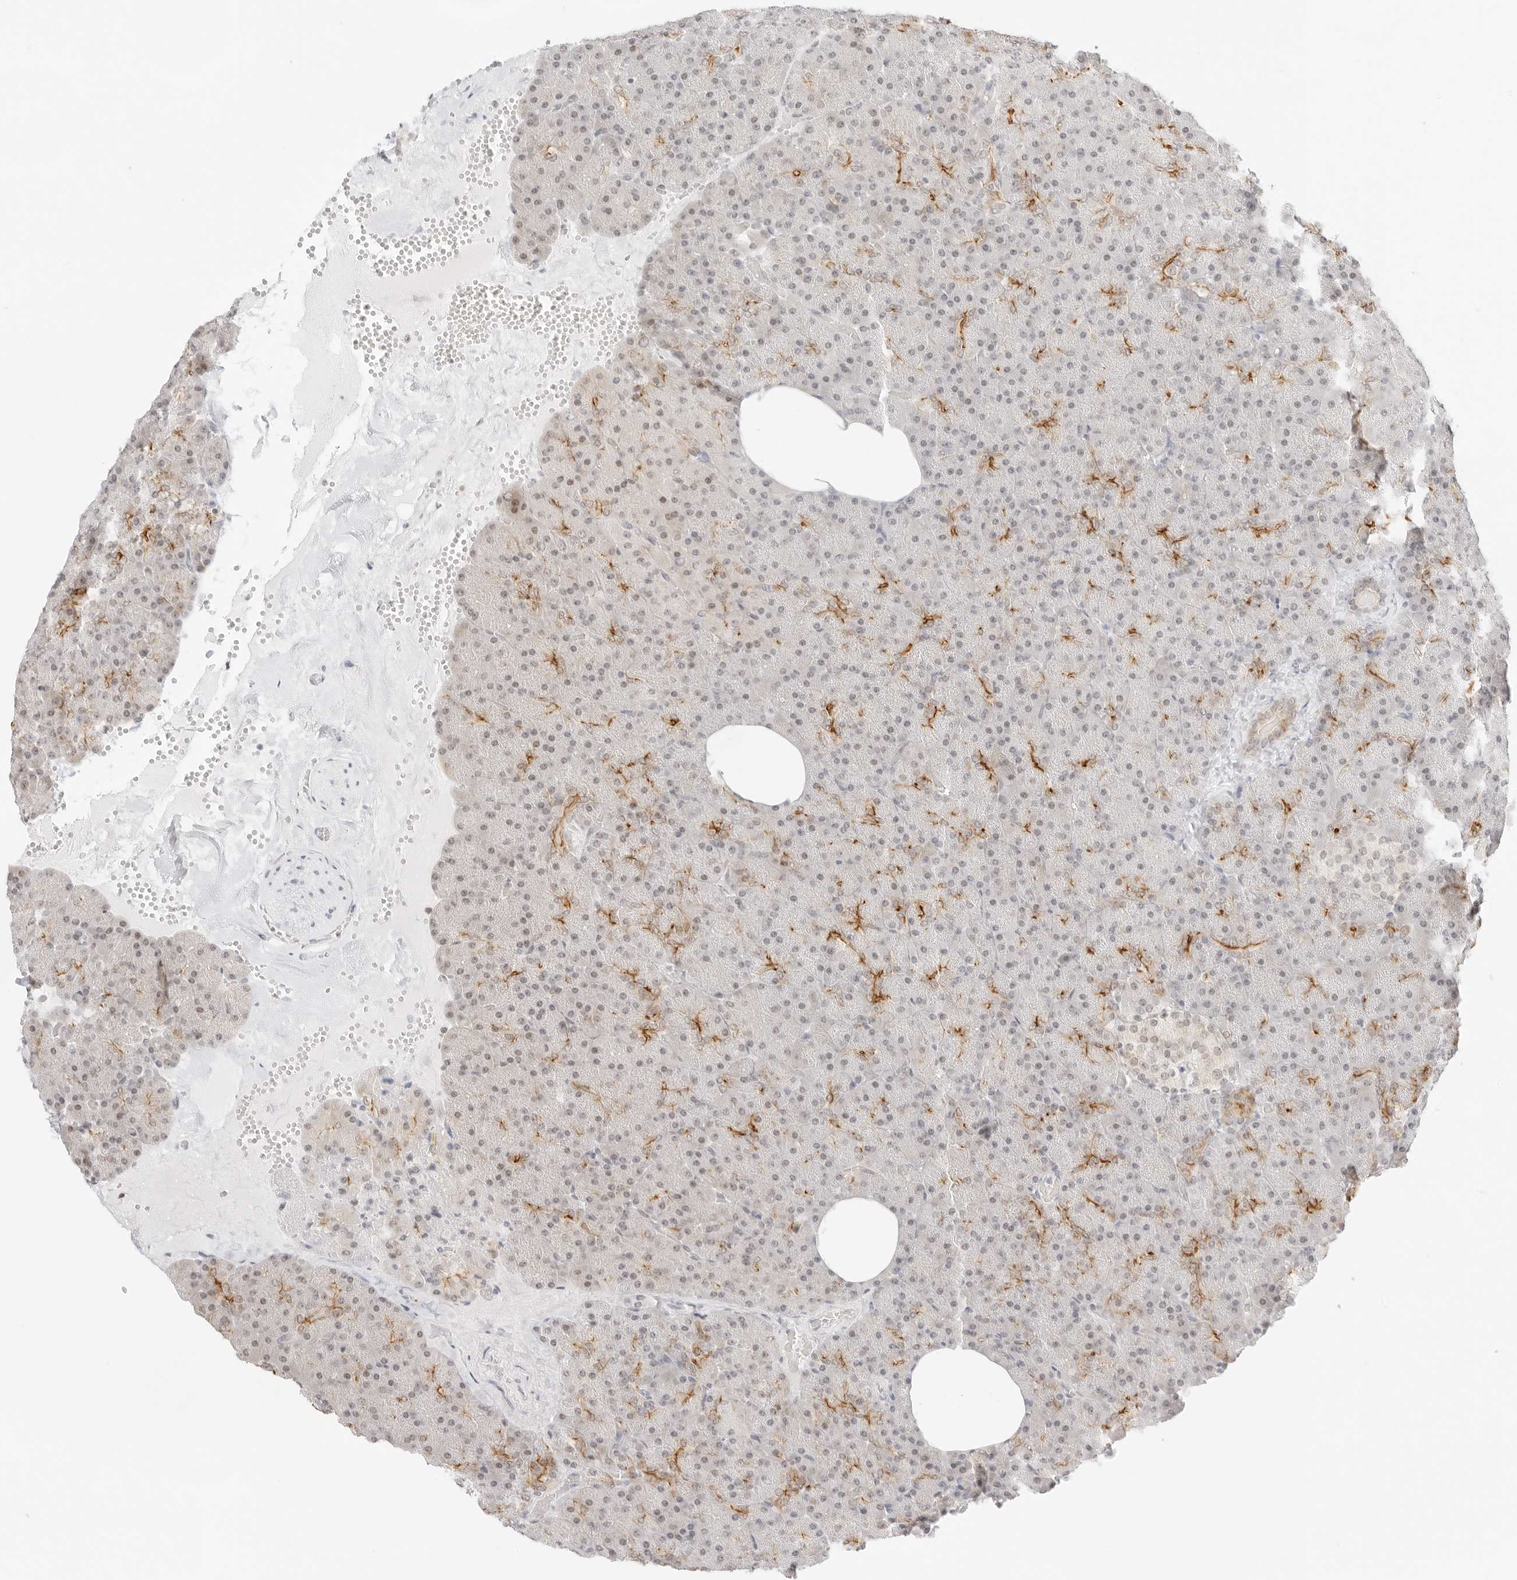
{"staining": {"intensity": "moderate", "quantity": "25%-75%", "location": "cytoplasmic/membranous"}, "tissue": "pancreas", "cell_type": "Exocrine glandular cells", "image_type": "normal", "snomed": [{"axis": "morphology", "description": "Normal tissue, NOS"}, {"axis": "morphology", "description": "Carcinoid, malignant, NOS"}, {"axis": "topography", "description": "Pancreas"}], "caption": "Immunohistochemistry (IHC) staining of unremarkable pancreas, which shows medium levels of moderate cytoplasmic/membranous expression in about 25%-75% of exocrine glandular cells indicating moderate cytoplasmic/membranous protein positivity. The staining was performed using DAB (brown) for protein detection and nuclei were counterstained in hematoxylin (blue).", "gene": "GNAS", "patient": {"sex": "female", "age": 35}}